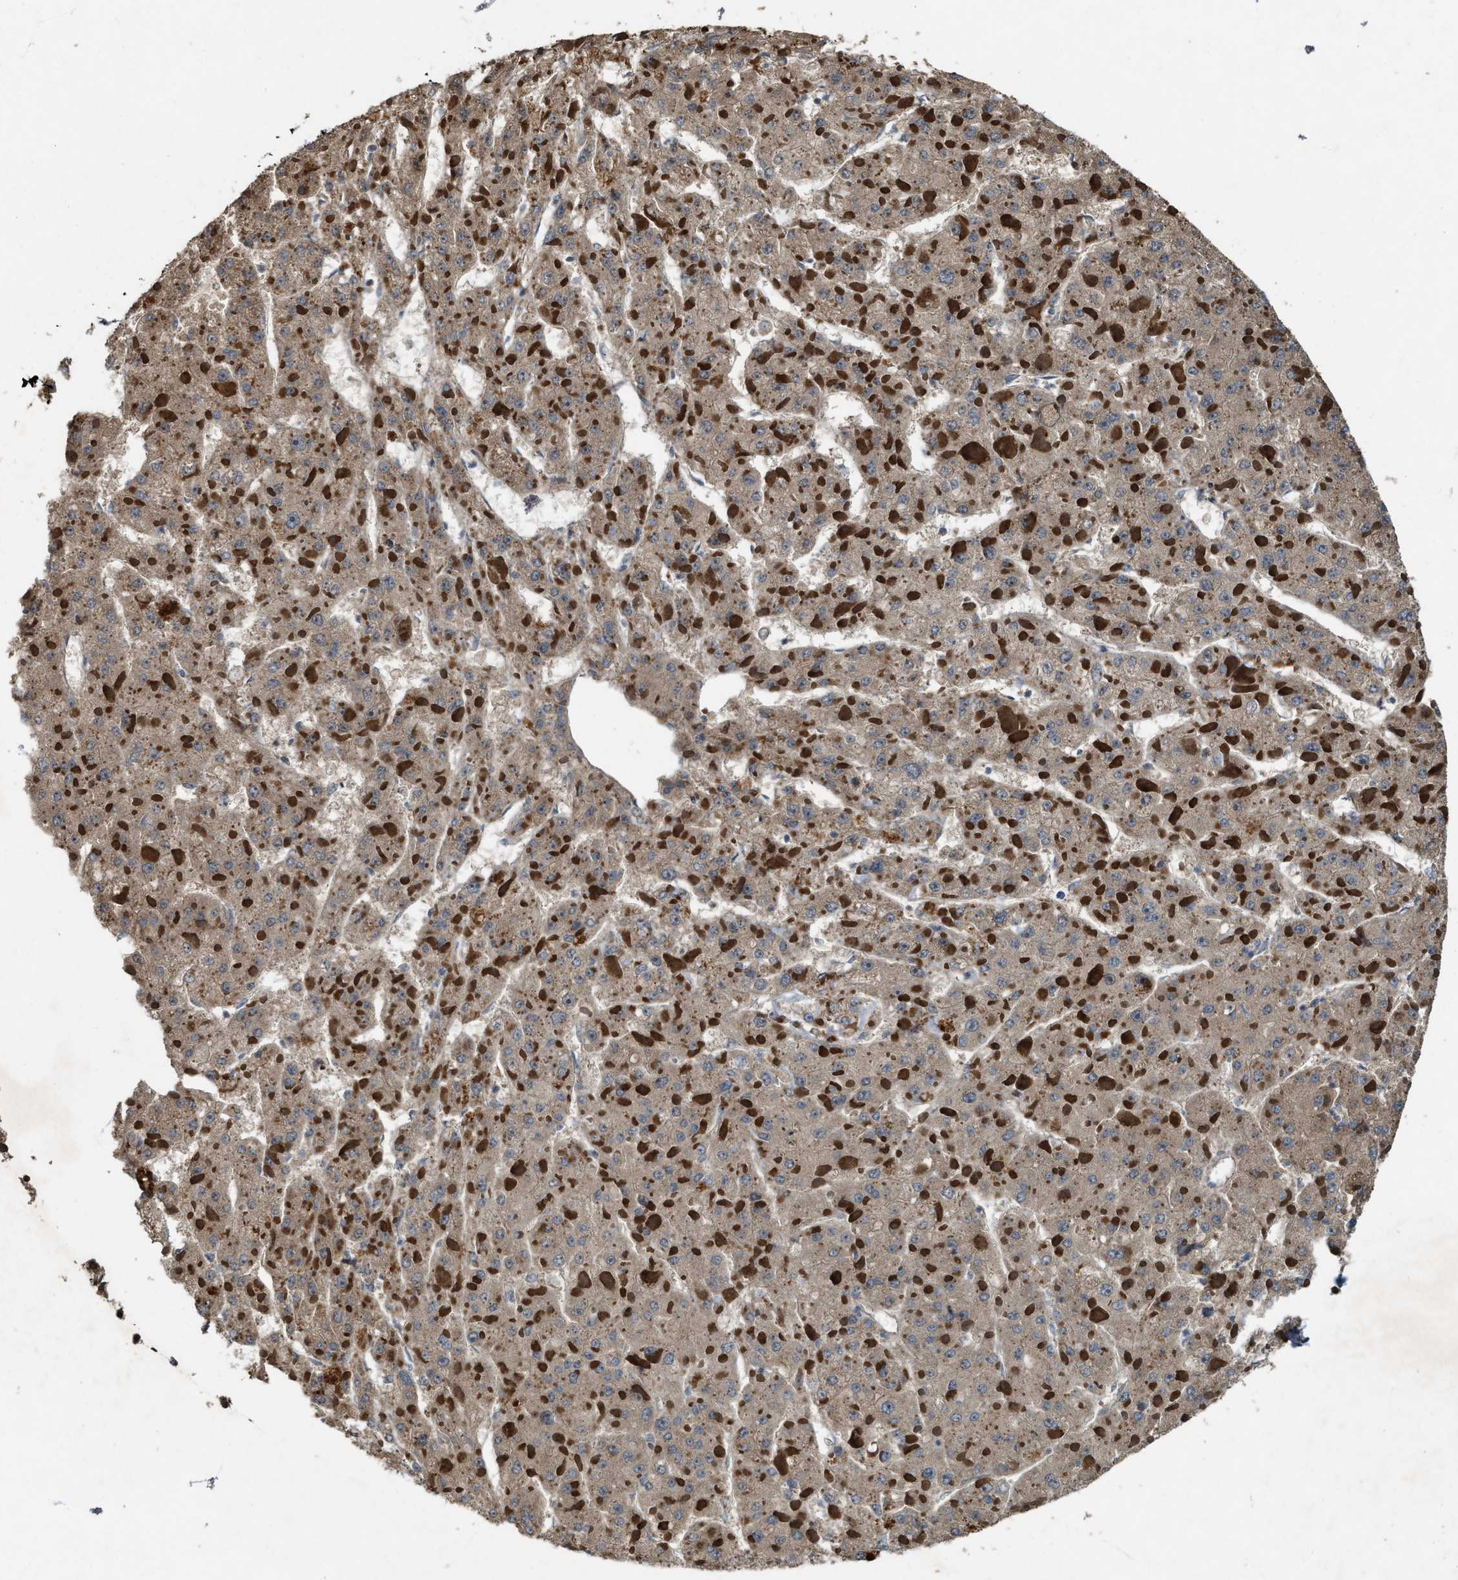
{"staining": {"intensity": "weak", "quantity": ">75%", "location": "cytoplasmic/membranous"}, "tissue": "liver cancer", "cell_type": "Tumor cells", "image_type": "cancer", "snomed": [{"axis": "morphology", "description": "Carcinoma, Hepatocellular, NOS"}, {"axis": "topography", "description": "Liver"}], "caption": "This is a micrograph of immunohistochemistry (IHC) staining of hepatocellular carcinoma (liver), which shows weak expression in the cytoplasmic/membranous of tumor cells.", "gene": "PDP2", "patient": {"sex": "female", "age": 73}}